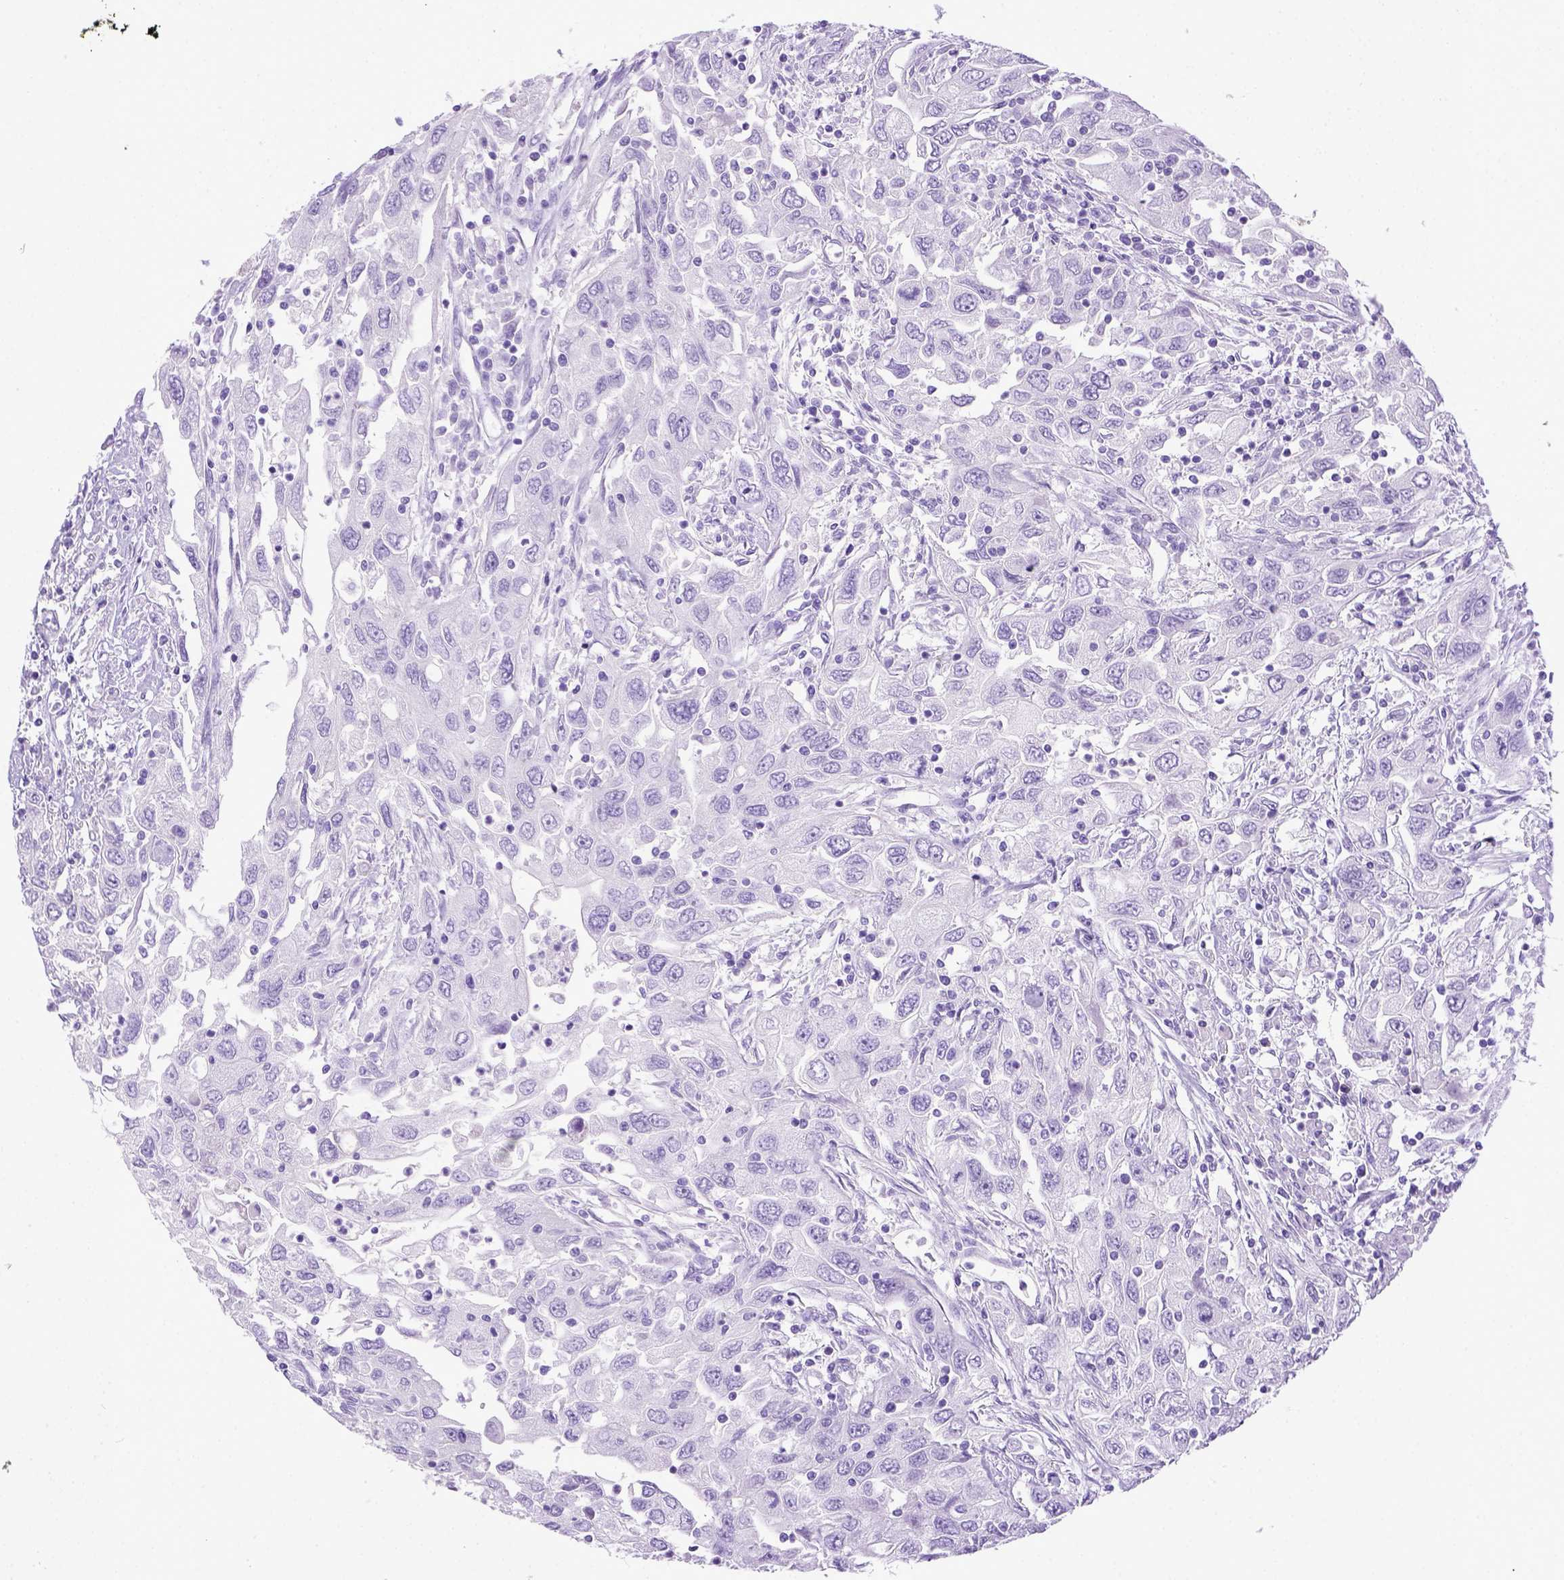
{"staining": {"intensity": "negative", "quantity": "none", "location": "none"}, "tissue": "urothelial cancer", "cell_type": "Tumor cells", "image_type": "cancer", "snomed": [{"axis": "morphology", "description": "Urothelial carcinoma, High grade"}, {"axis": "topography", "description": "Urinary bladder"}], "caption": "DAB immunohistochemical staining of human high-grade urothelial carcinoma reveals no significant positivity in tumor cells. The staining was performed using DAB to visualize the protein expression in brown, while the nuclei were stained in blue with hematoxylin (Magnification: 20x).", "gene": "ITIH4", "patient": {"sex": "male", "age": 76}}